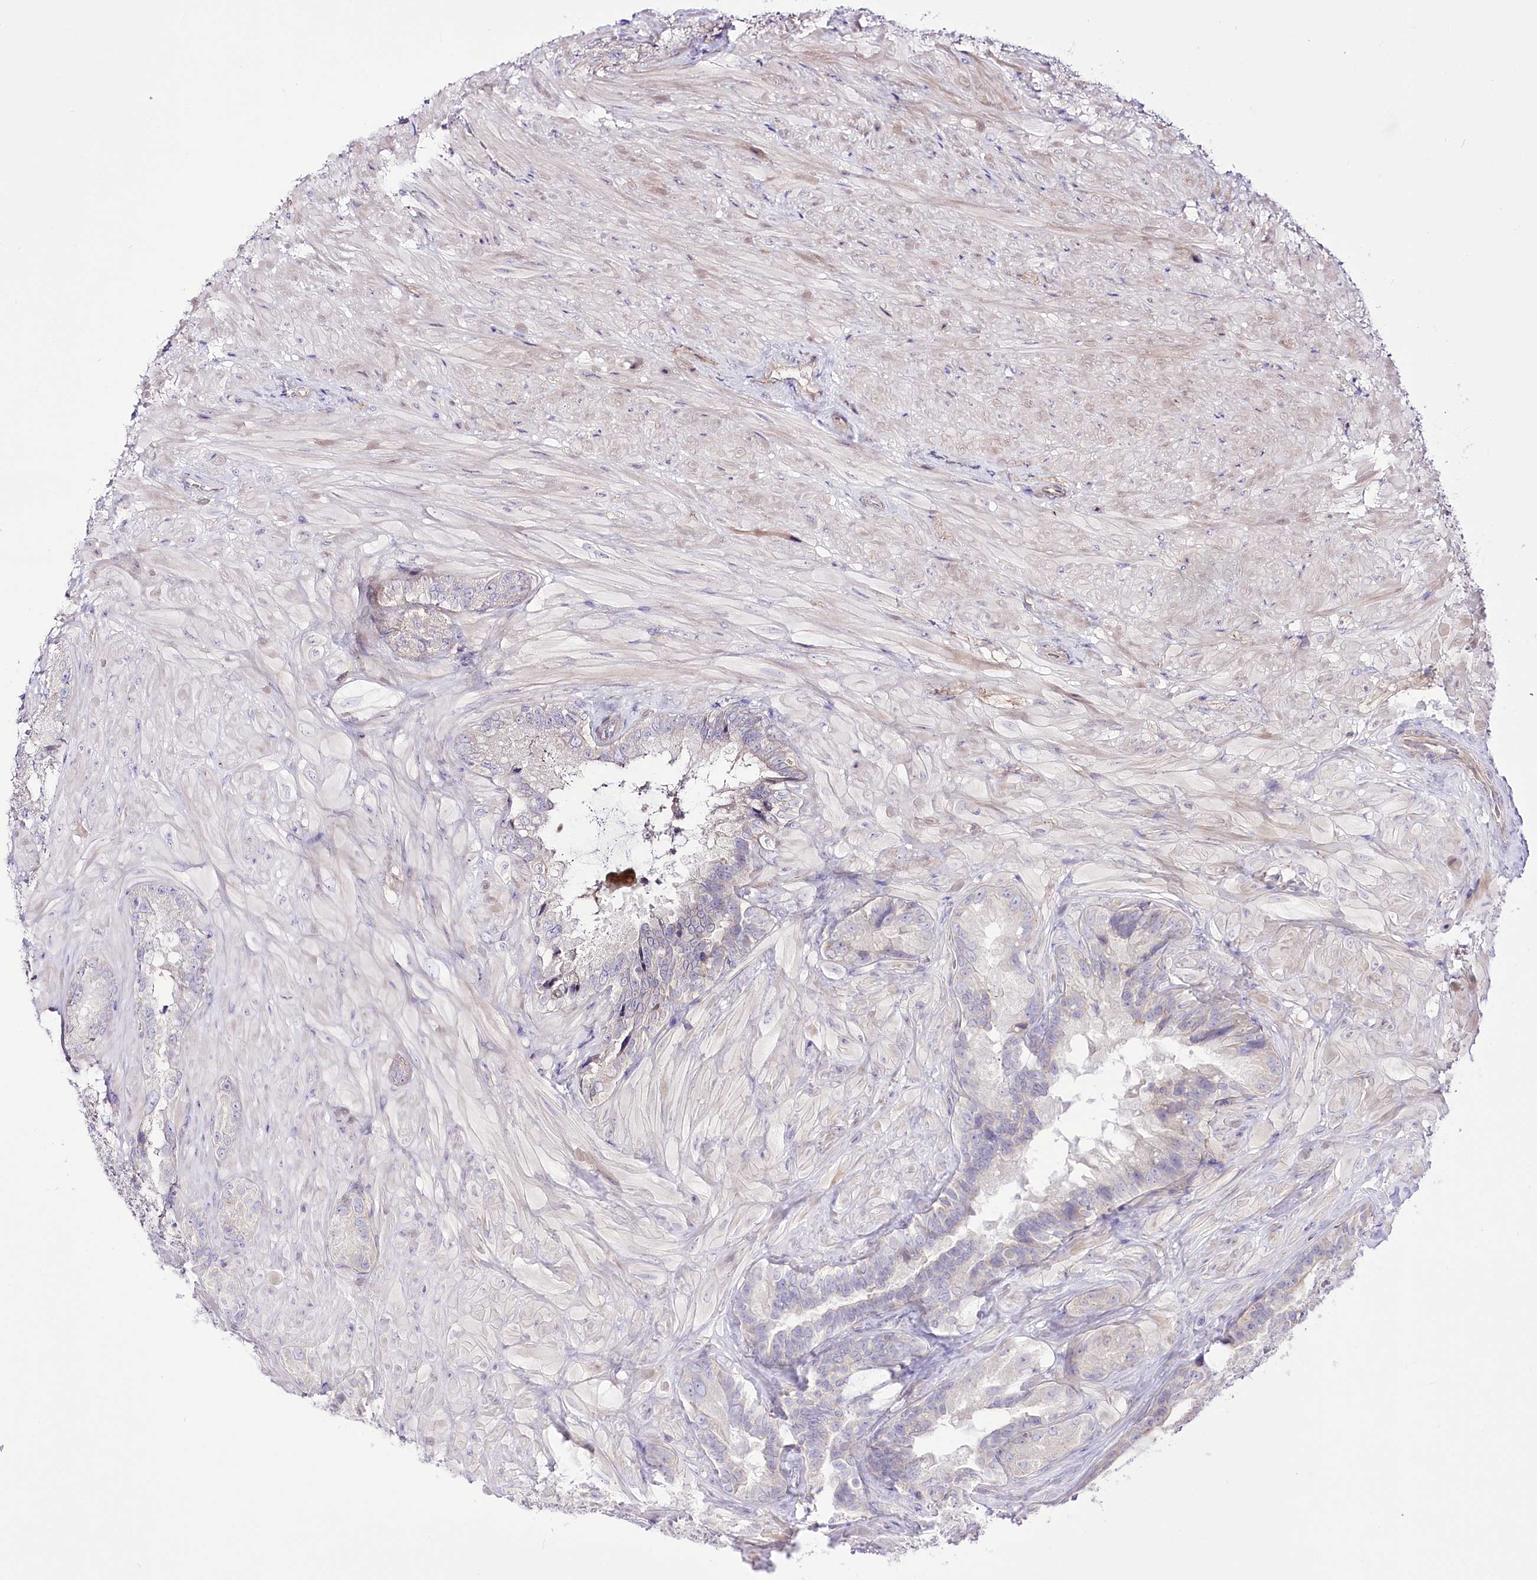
{"staining": {"intensity": "negative", "quantity": "none", "location": "none"}, "tissue": "seminal vesicle", "cell_type": "Glandular cells", "image_type": "normal", "snomed": [{"axis": "morphology", "description": "Normal tissue, NOS"}, {"axis": "topography", "description": "Seminal veicle"}, {"axis": "topography", "description": "Peripheral nerve tissue"}], "caption": "DAB (3,3'-diaminobenzidine) immunohistochemical staining of benign human seminal vesicle reveals no significant expression in glandular cells.", "gene": "HELT", "patient": {"sex": "male", "age": 67}}